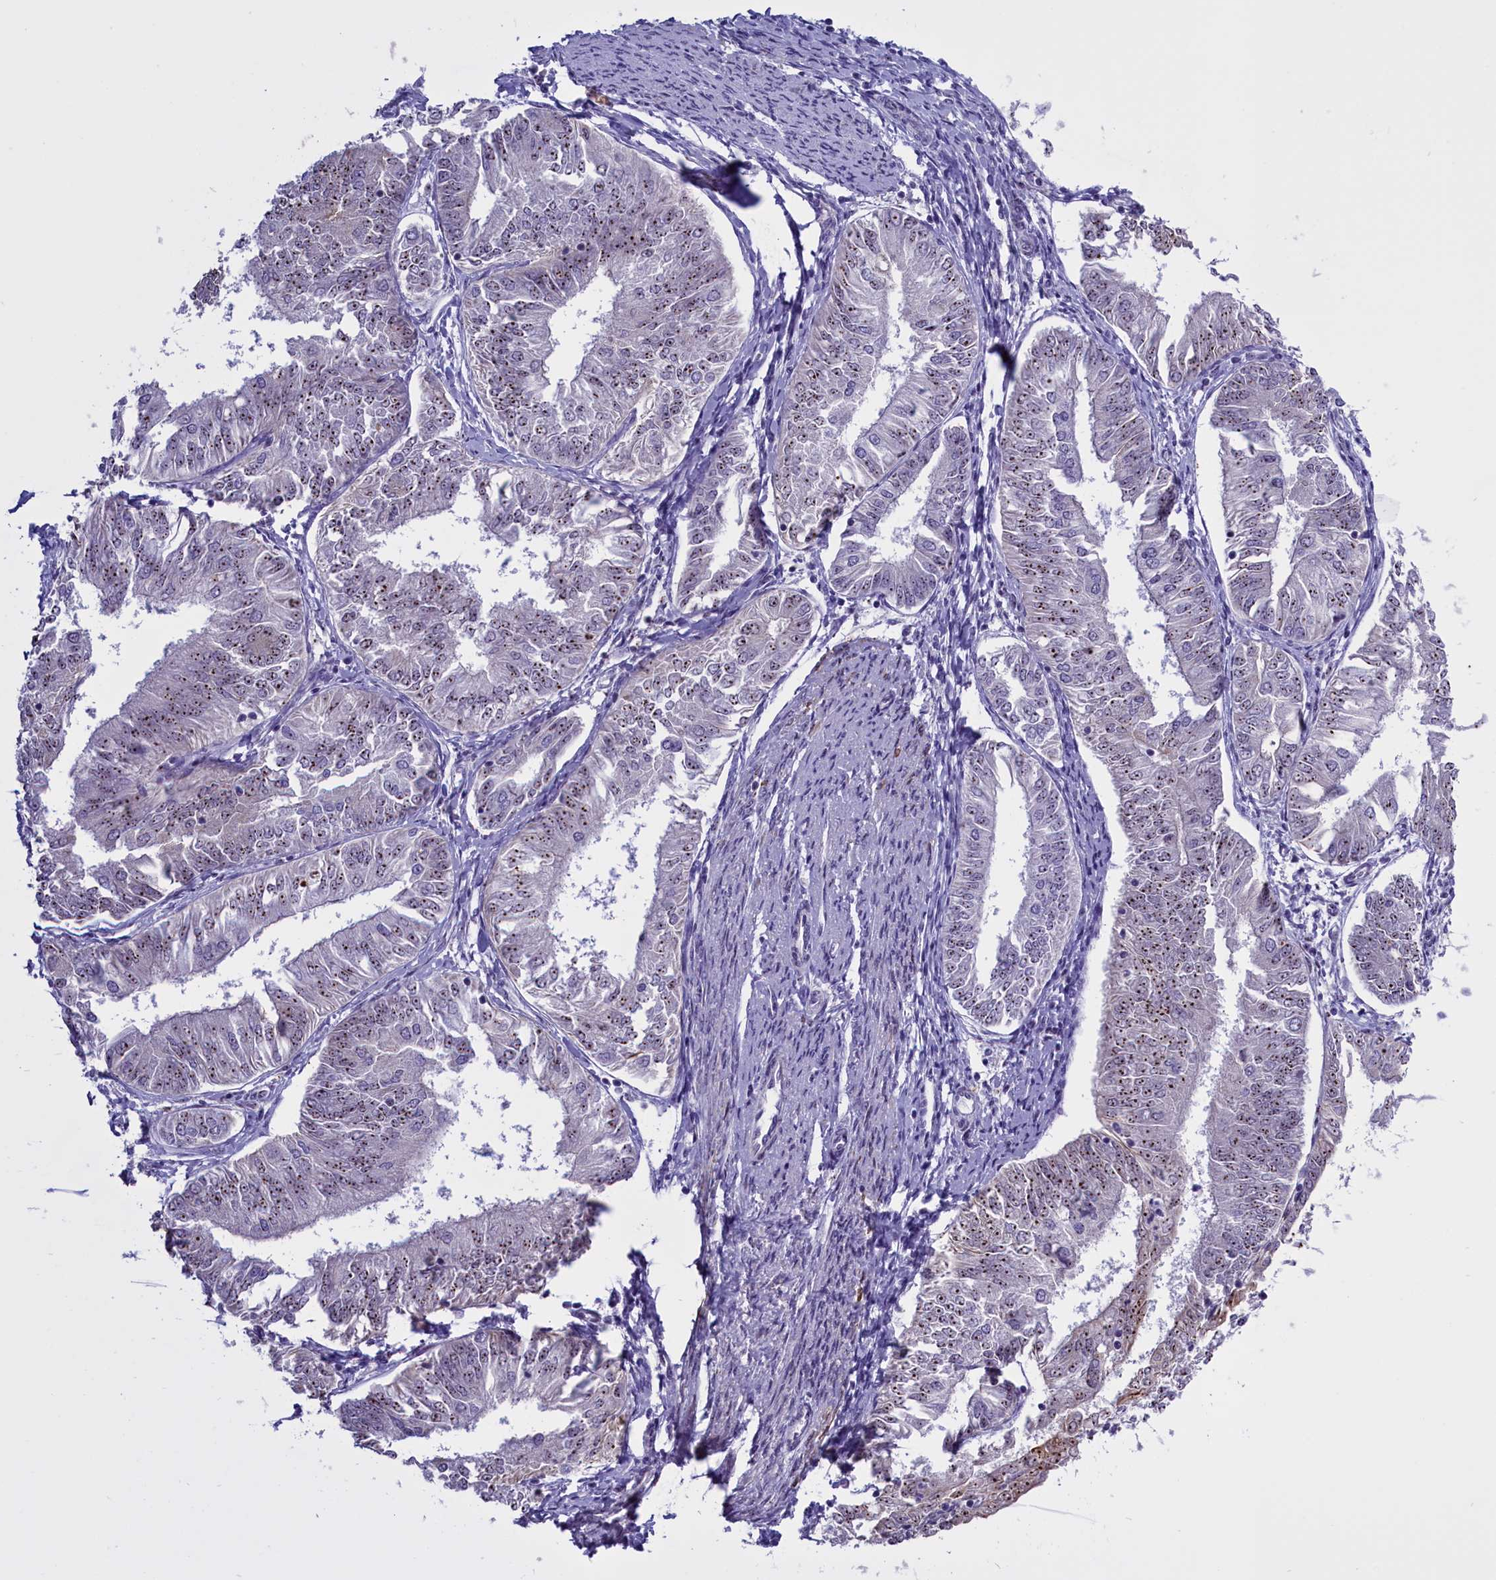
{"staining": {"intensity": "moderate", "quantity": ">75%", "location": "nuclear"}, "tissue": "endometrial cancer", "cell_type": "Tumor cells", "image_type": "cancer", "snomed": [{"axis": "morphology", "description": "Adenocarcinoma, NOS"}, {"axis": "topography", "description": "Endometrium"}], "caption": "Protein staining of adenocarcinoma (endometrial) tissue demonstrates moderate nuclear staining in about >75% of tumor cells.", "gene": "TBL3", "patient": {"sex": "female", "age": 58}}